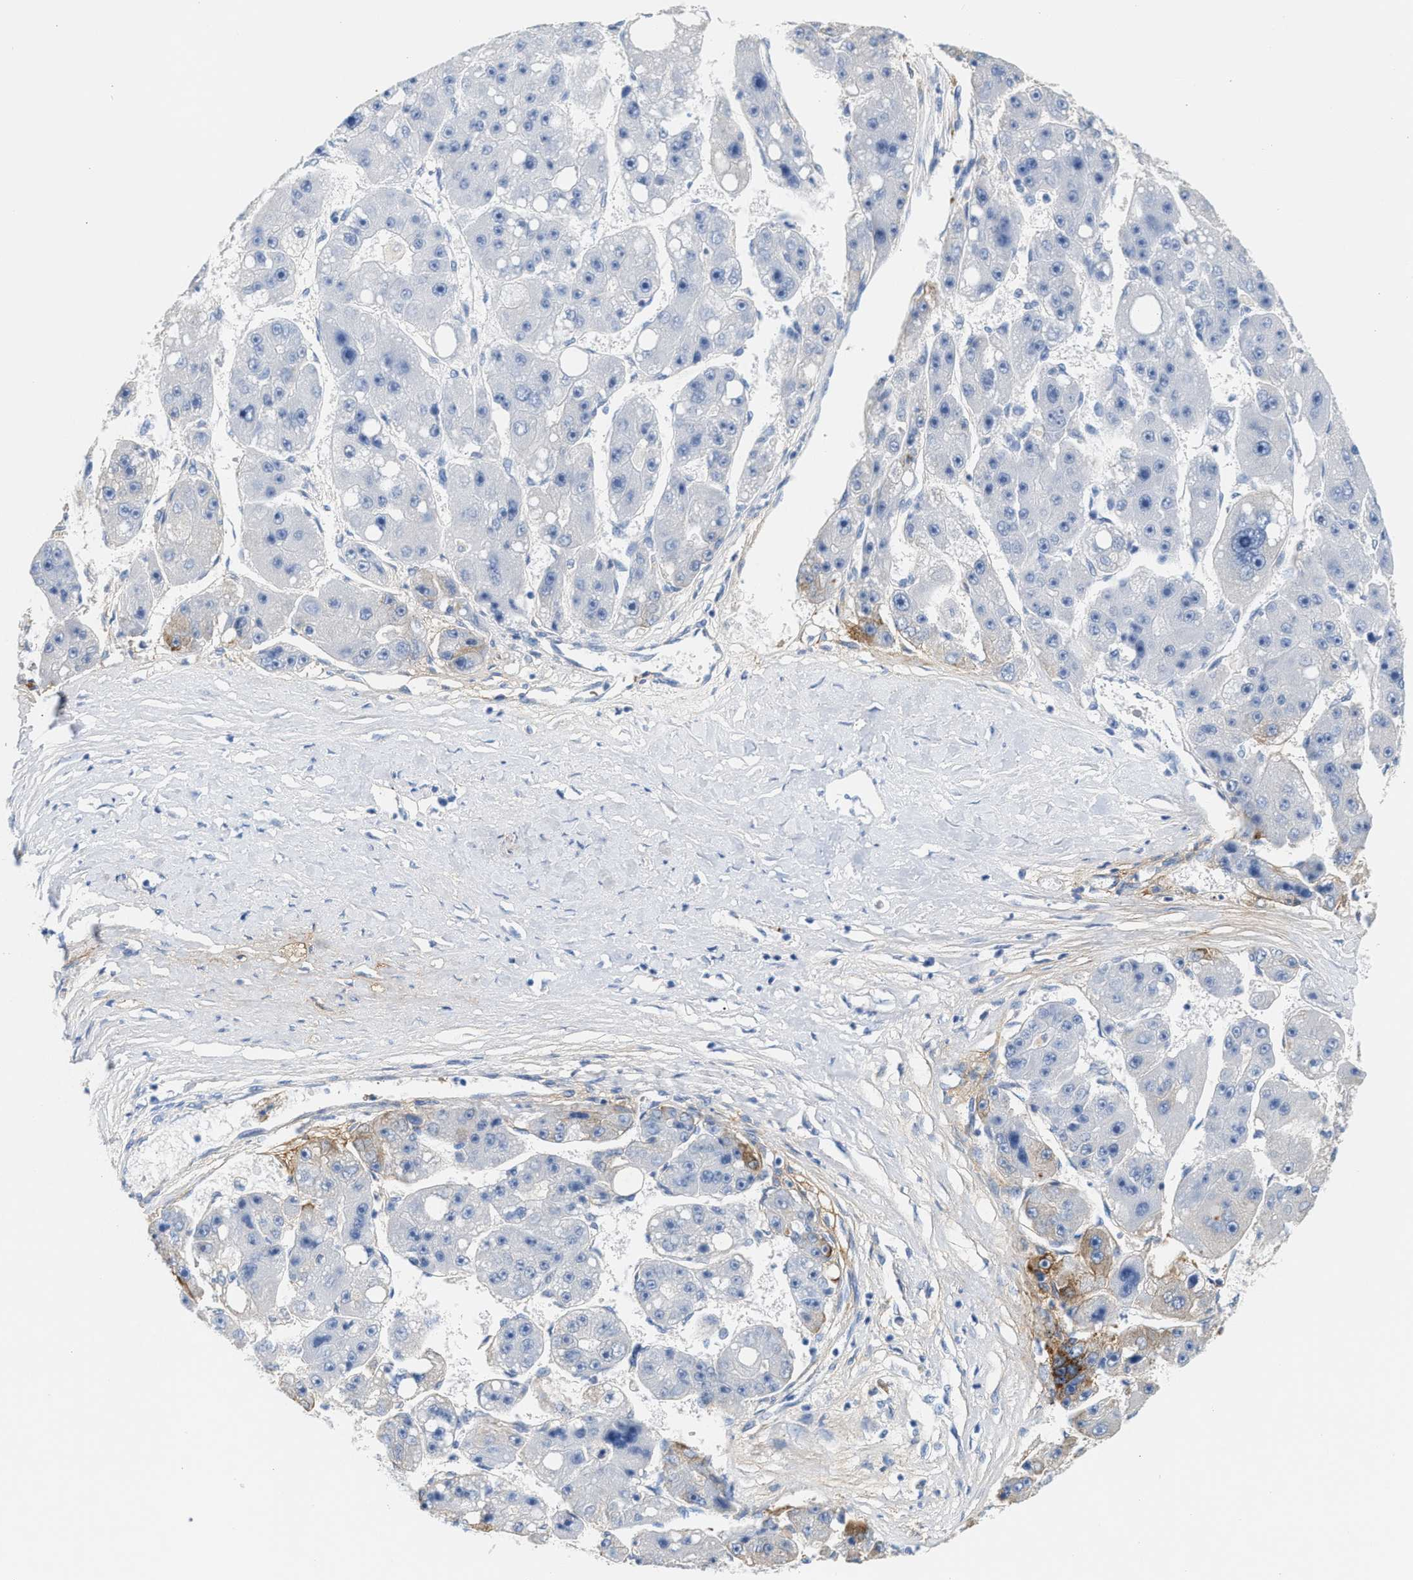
{"staining": {"intensity": "negative", "quantity": "none", "location": "none"}, "tissue": "liver cancer", "cell_type": "Tumor cells", "image_type": "cancer", "snomed": [{"axis": "morphology", "description": "Carcinoma, Hepatocellular, NOS"}, {"axis": "topography", "description": "Liver"}], "caption": "Liver cancer (hepatocellular carcinoma) stained for a protein using immunohistochemistry demonstrates no positivity tumor cells.", "gene": "TNR", "patient": {"sex": "female", "age": 61}}